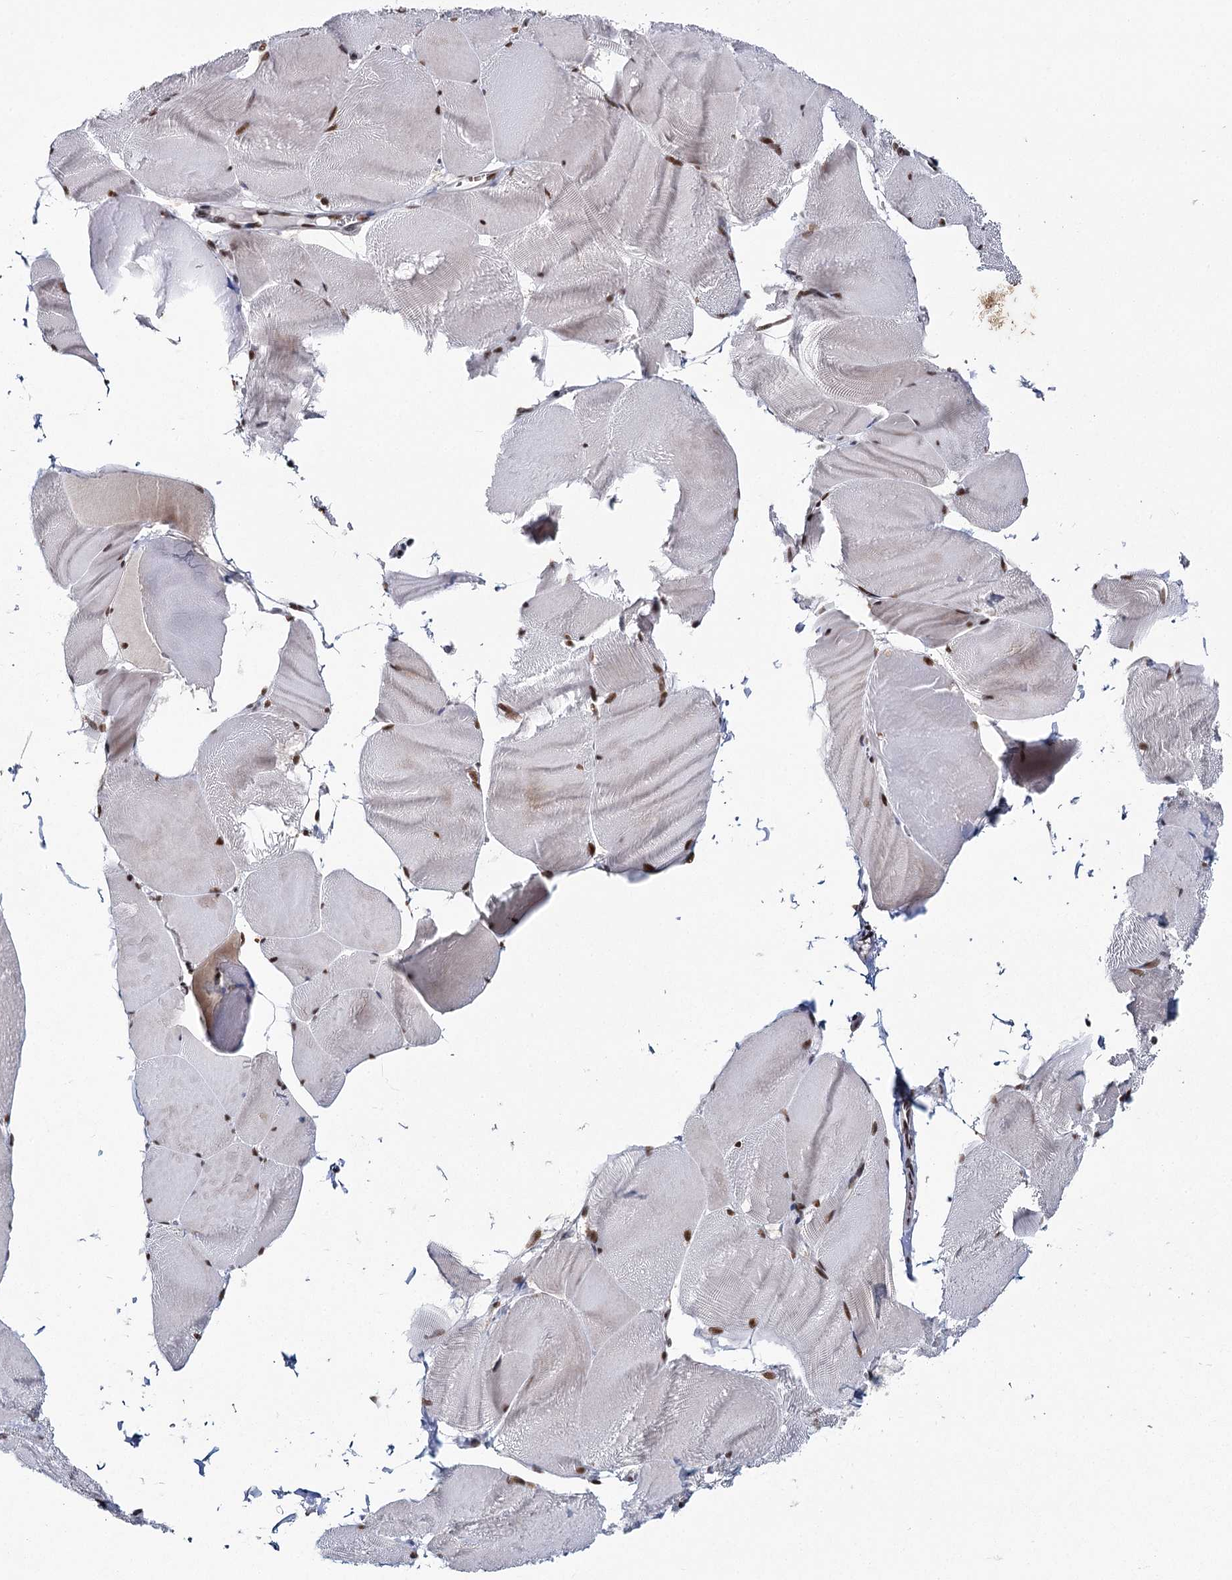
{"staining": {"intensity": "strong", "quantity": ">75%", "location": "nuclear"}, "tissue": "skeletal muscle", "cell_type": "Myocytes", "image_type": "normal", "snomed": [{"axis": "morphology", "description": "Normal tissue, NOS"}, {"axis": "morphology", "description": "Basal cell carcinoma"}, {"axis": "topography", "description": "Skeletal muscle"}], "caption": "A histopathology image showing strong nuclear expression in about >75% of myocytes in normal skeletal muscle, as visualized by brown immunohistochemical staining.", "gene": "SCAF8", "patient": {"sex": "female", "age": 64}}